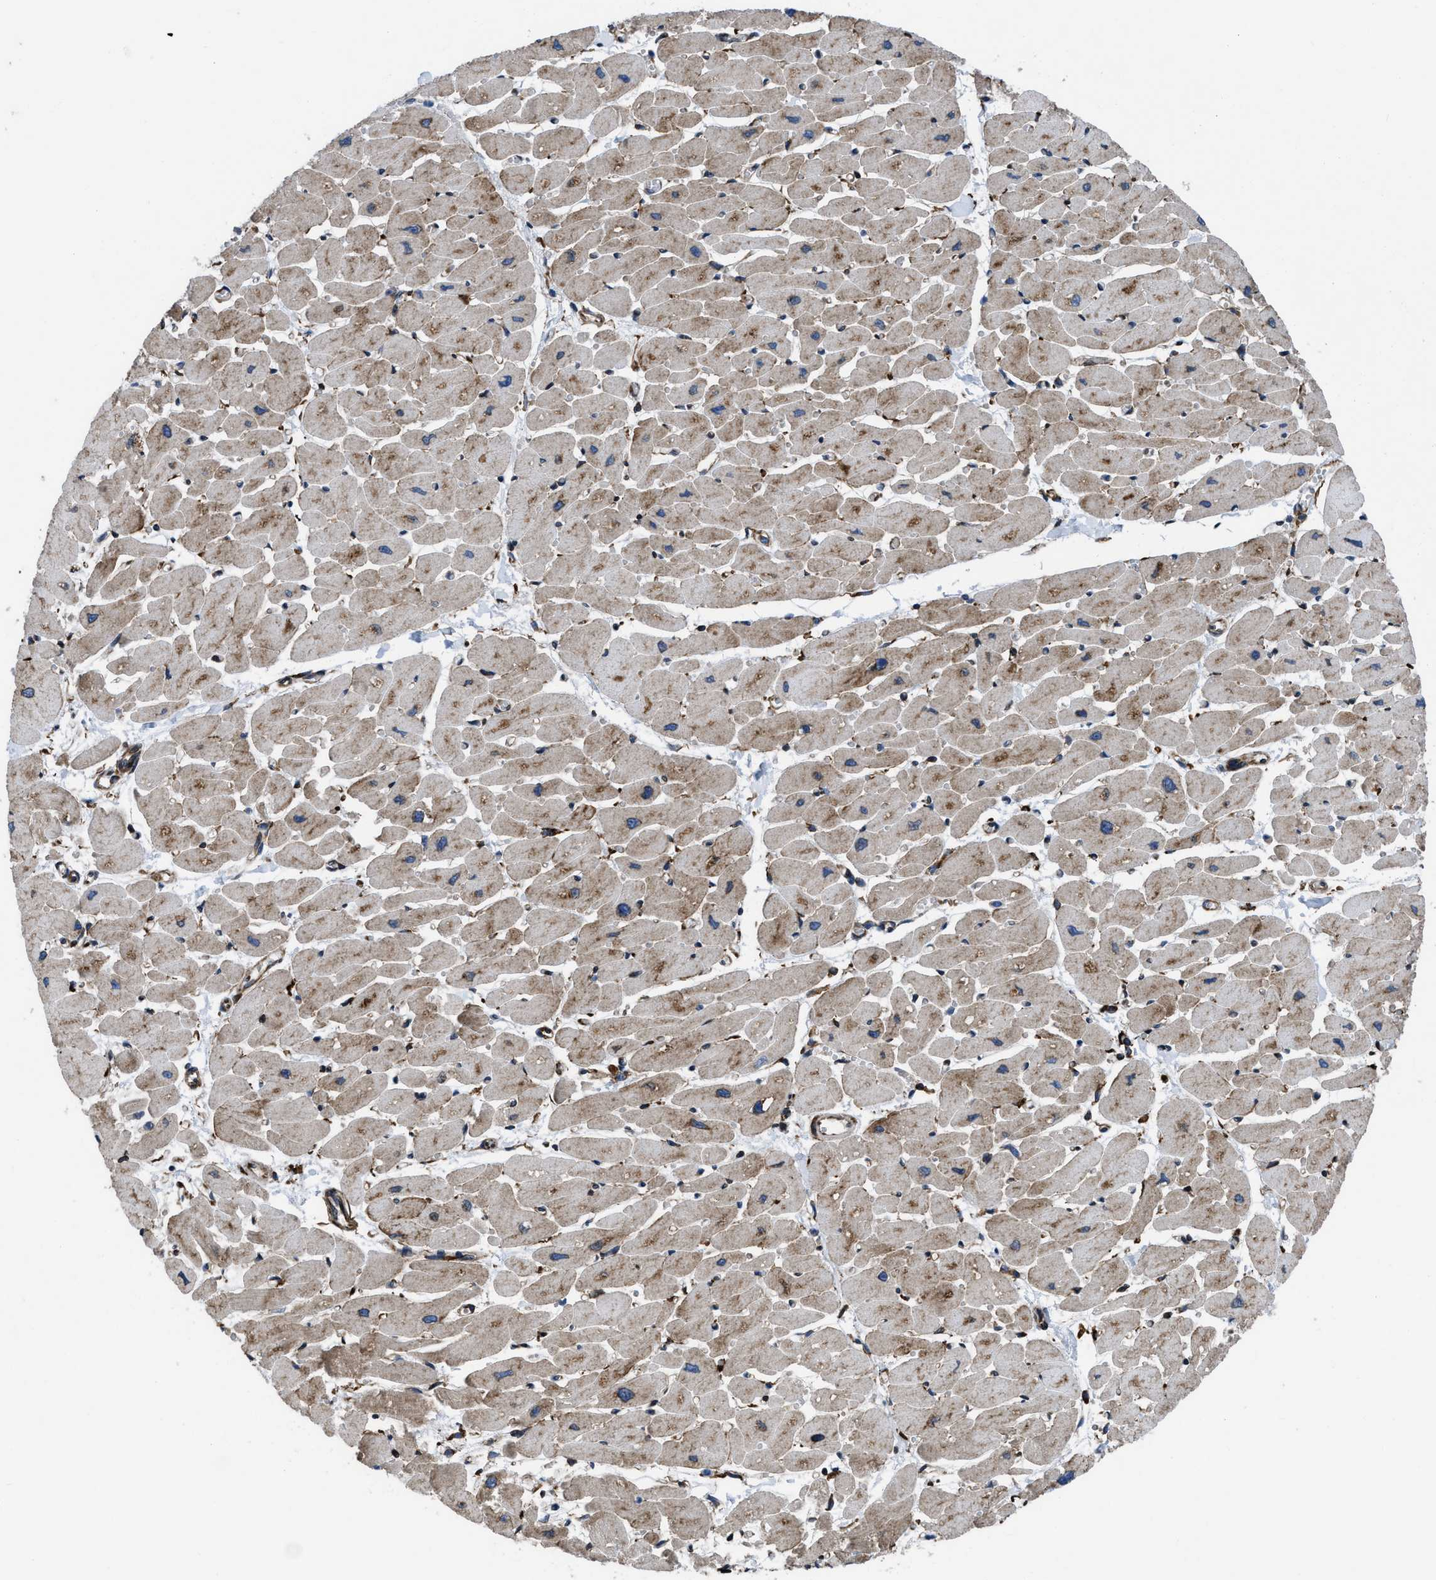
{"staining": {"intensity": "moderate", "quantity": ">75%", "location": "cytoplasmic/membranous"}, "tissue": "heart muscle", "cell_type": "Cardiomyocytes", "image_type": "normal", "snomed": [{"axis": "morphology", "description": "Normal tissue, NOS"}, {"axis": "topography", "description": "Heart"}], "caption": "An image showing moderate cytoplasmic/membranous staining in approximately >75% of cardiomyocytes in unremarkable heart muscle, as visualized by brown immunohistochemical staining.", "gene": "CAPRIN1", "patient": {"sex": "female", "age": 54}}